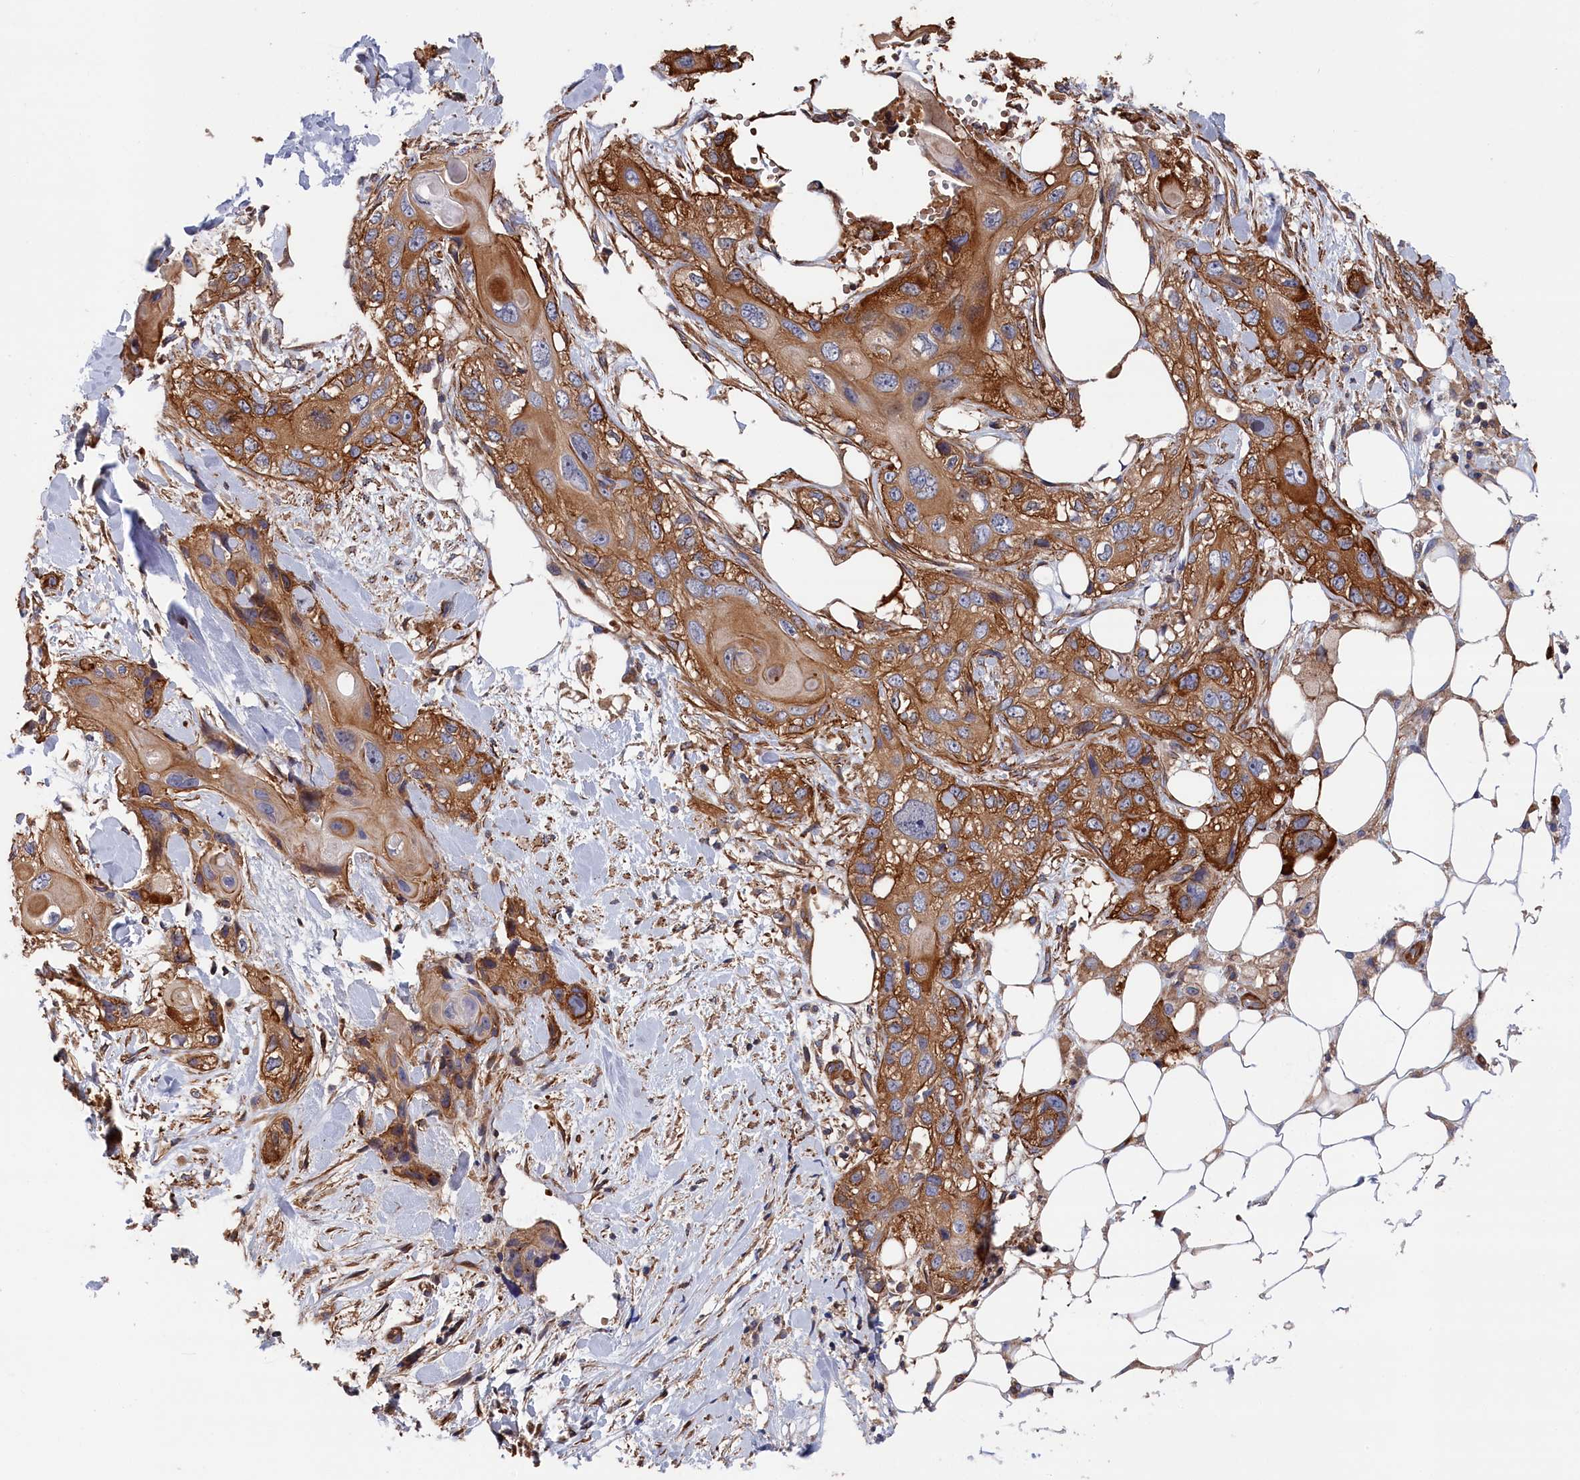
{"staining": {"intensity": "moderate", "quantity": ">75%", "location": "cytoplasmic/membranous"}, "tissue": "skin cancer", "cell_type": "Tumor cells", "image_type": "cancer", "snomed": [{"axis": "morphology", "description": "Normal tissue, NOS"}, {"axis": "morphology", "description": "Squamous cell carcinoma, NOS"}, {"axis": "topography", "description": "Skin"}], "caption": "Skin squamous cell carcinoma stained with a protein marker demonstrates moderate staining in tumor cells.", "gene": "LDHD", "patient": {"sex": "male", "age": 72}}